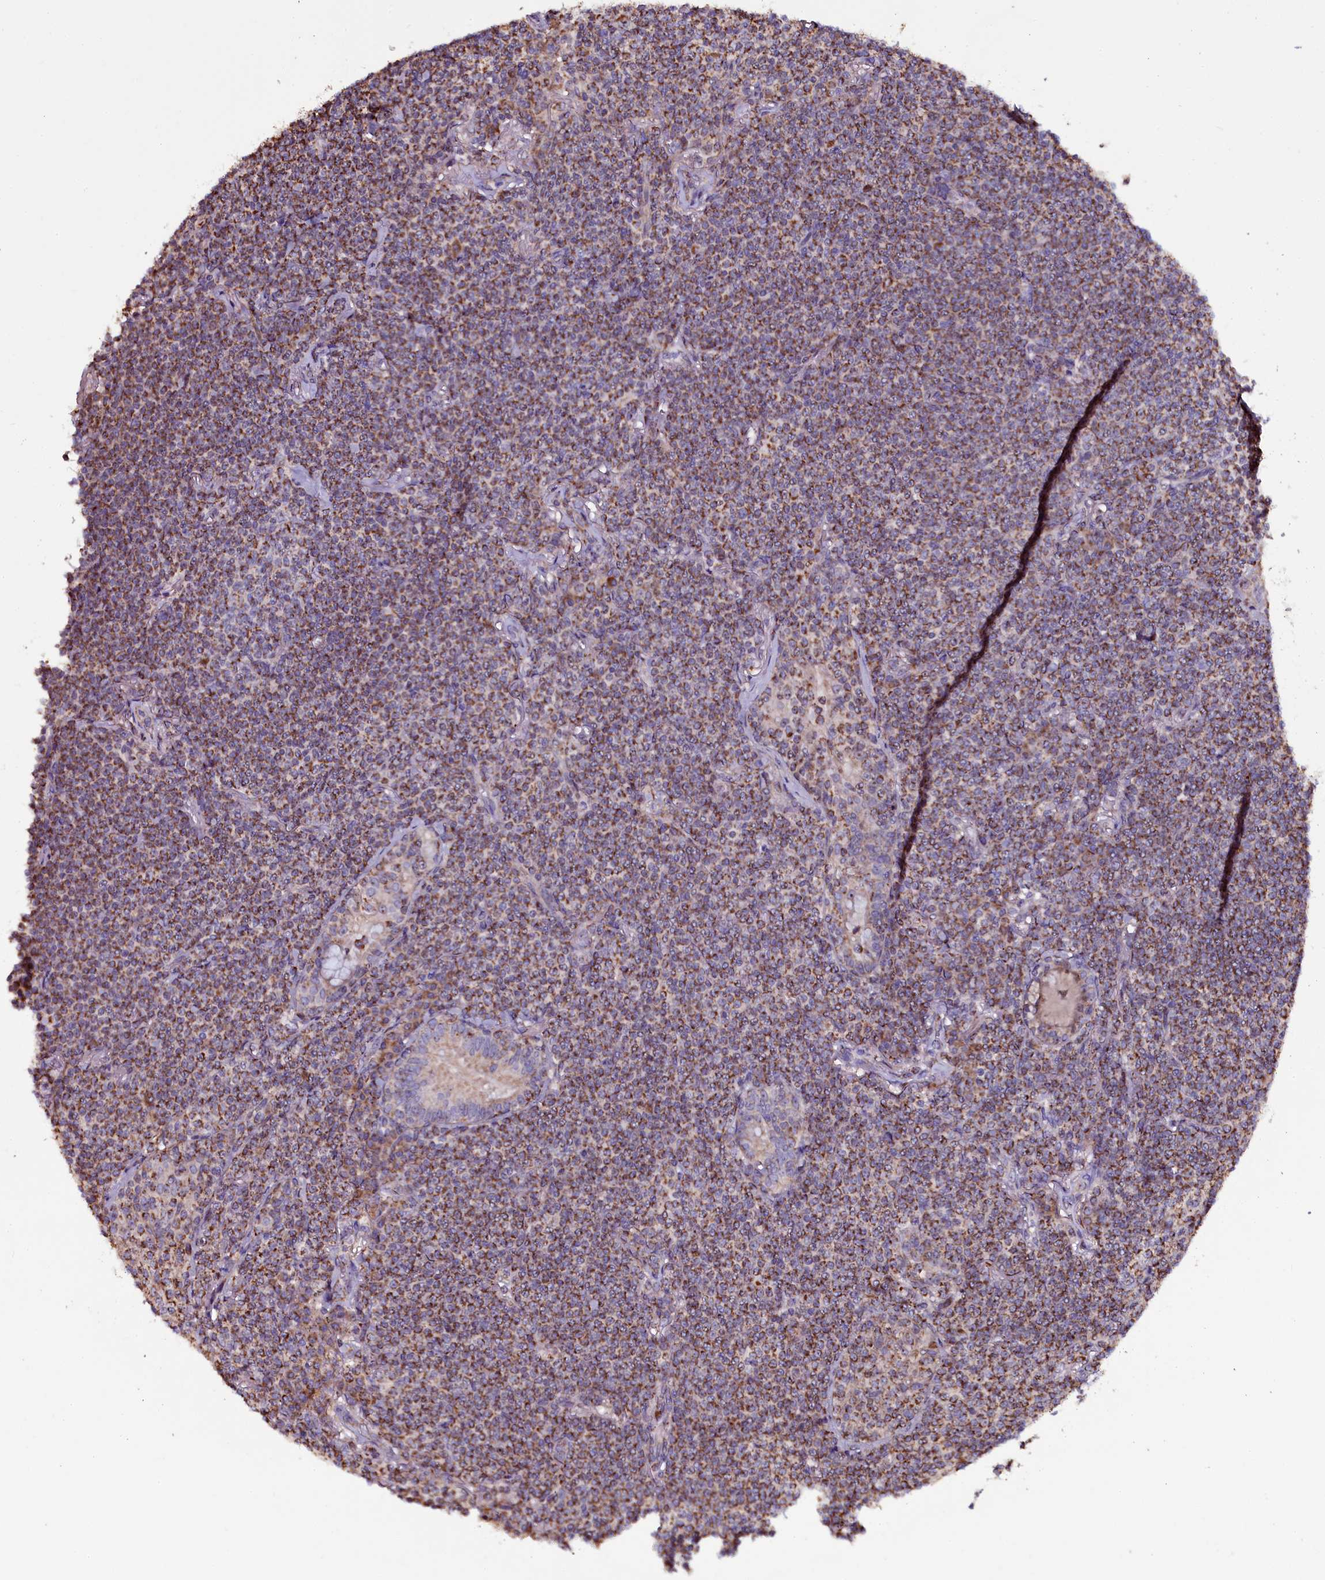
{"staining": {"intensity": "moderate", "quantity": ">75%", "location": "cytoplasmic/membranous"}, "tissue": "lymphoma", "cell_type": "Tumor cells", "image_type": "cancer", "snomed": [{"axis": "morphology", "description": "Malignant lymphoma, non-Hodgkin's type, Low grade"}, {"axis": "topography", "description": "Lung"}], "caption": "Immunohistochemical staining of malignant lymphoma, non-Hodgkin's type (low-grade) displays medium levels of moderate cytoplasmic/membranous protein expression in about >75% of tumor cells.", "gene": "NAA80", "patient": {"sex": "female", "age": 71}}